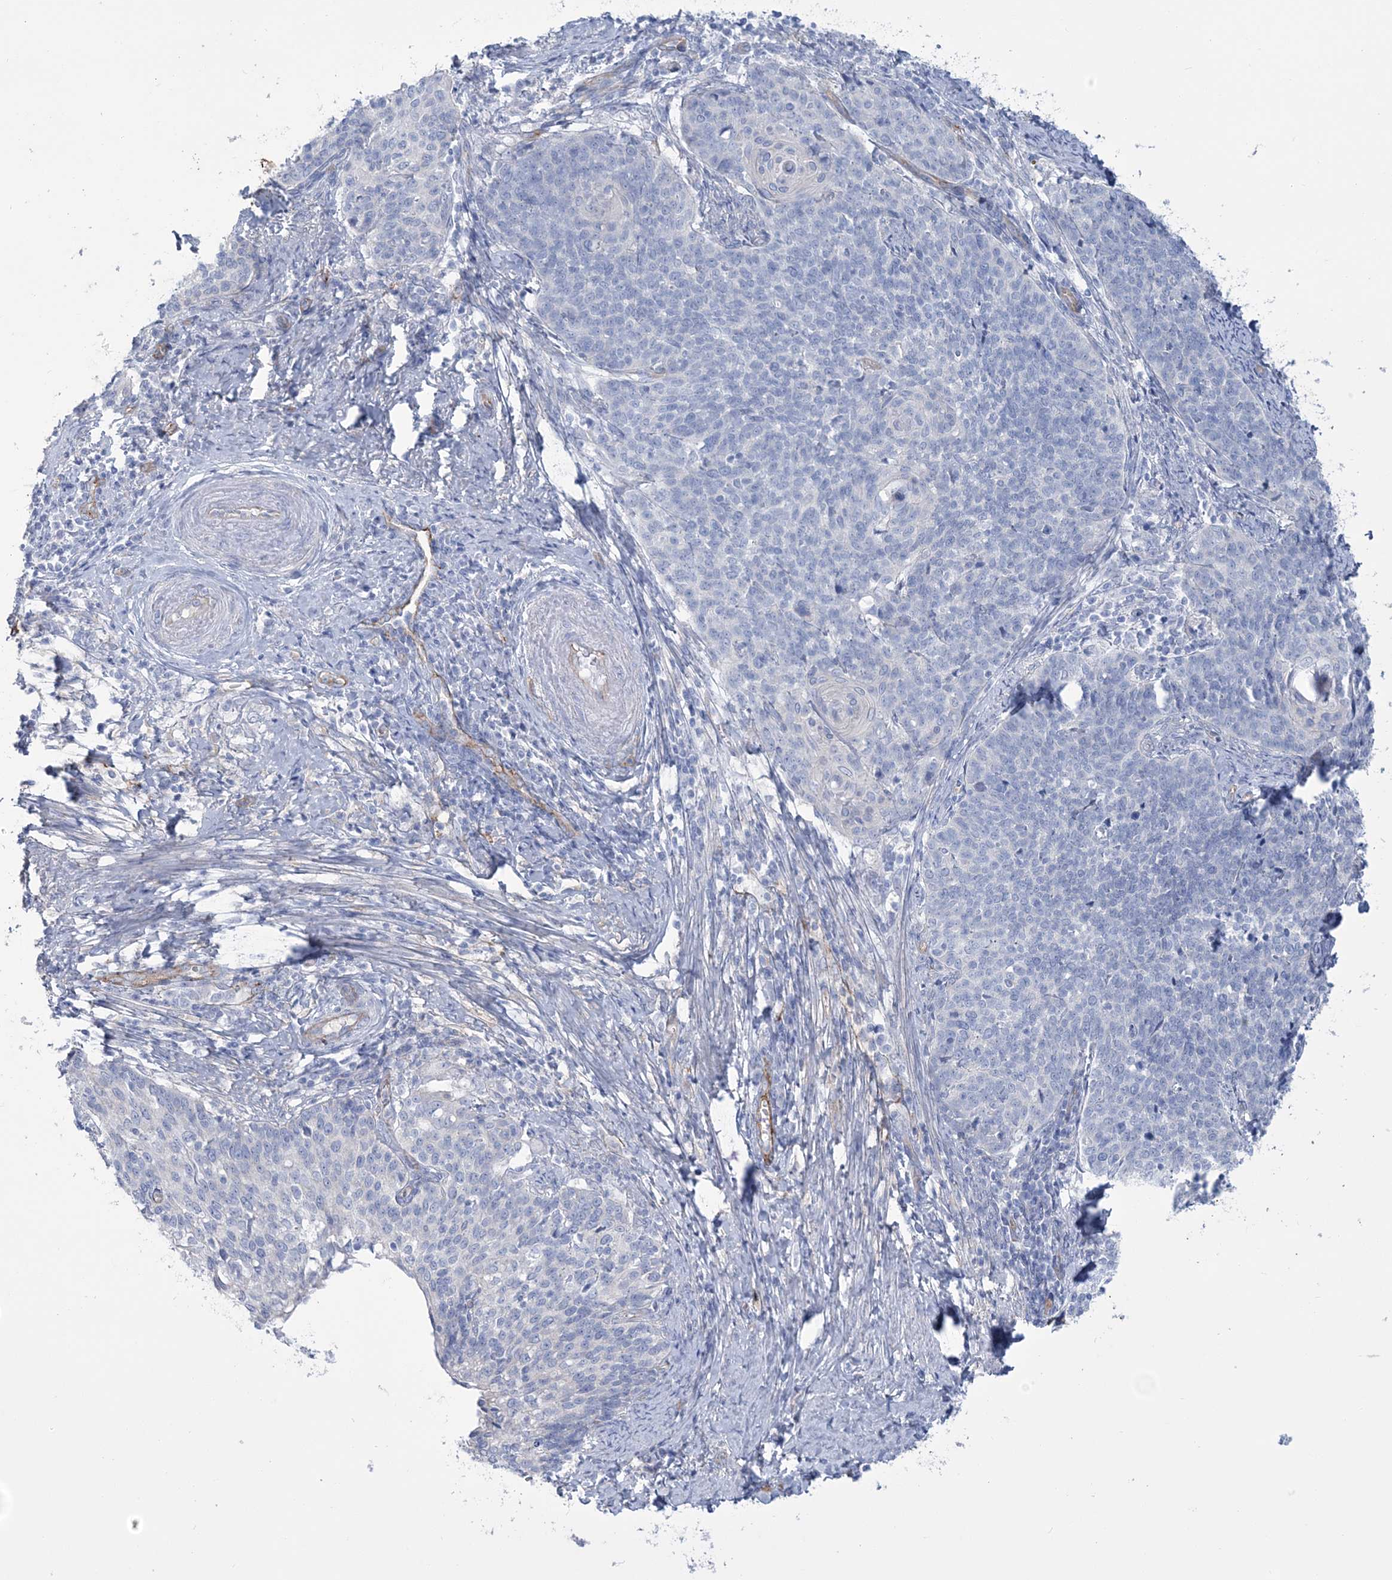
{"staining": {"intensity": "negative", "quantity": "none", "location": "none"}, "tissue": "cervical cancer", "cell_type": "Tumor cells", "image_type": "cancer", "snomed": [{"axis": "morphology", "description": "Squamous cell carcinoma, NOS"}, {"axis": "topography", "description": "Cervix"}], "caption": "DAB (3,3'-diaminobenzidine) immunohistochemical staining of cervical cancer (squamous cell carcinoma) displays no significant staining in tumor cells.", "gene": "RAB11FIP5", "patient": {"sex": "female", "age": 39}}